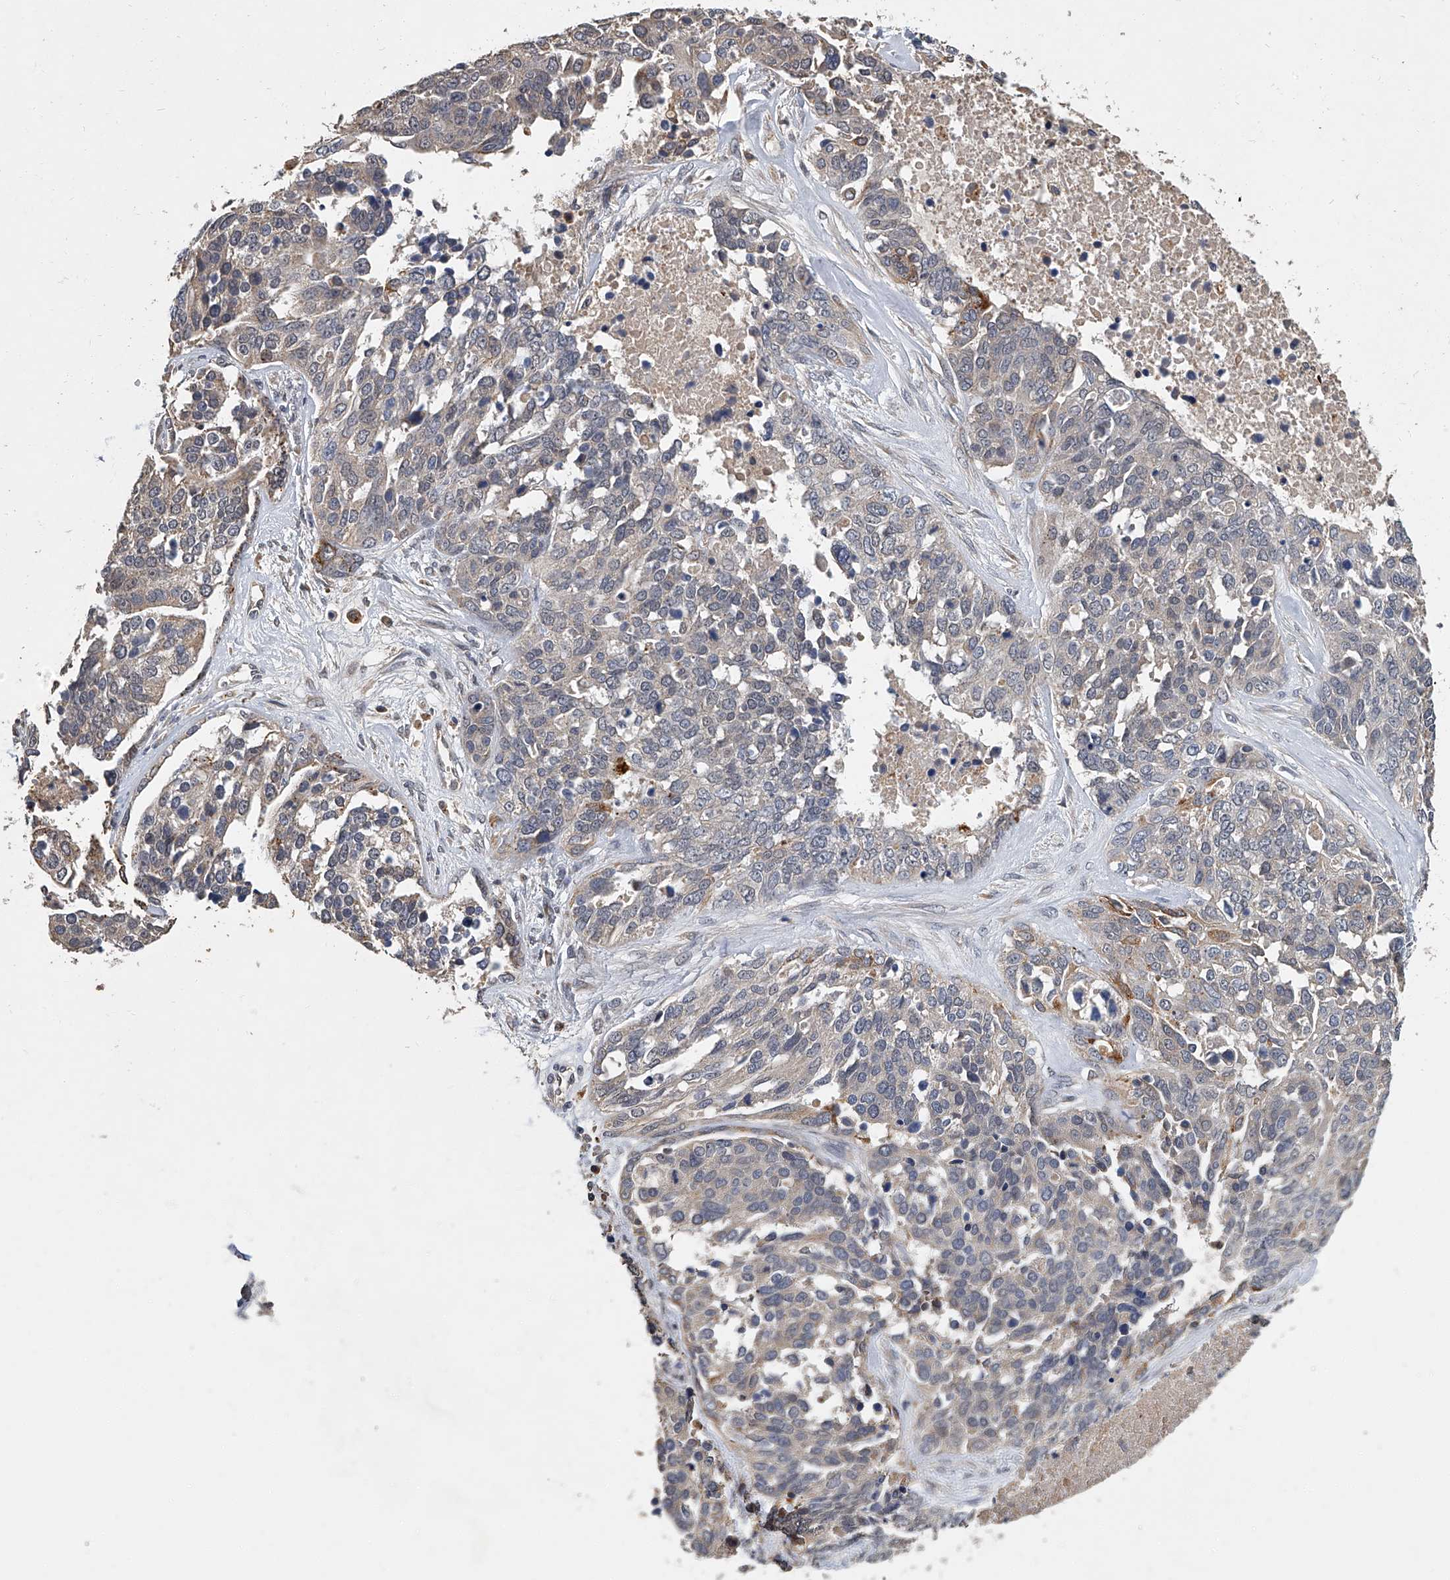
{"staining": {"intensity": "weak", "quantity": ">75%", "location": "cytoplasmic/membranous"}, "tissue": "ovarian cancer", "cell_type": "Tumor cells", "image_type": "cancer", "snomed": [{"axis": "morphology", "description": "Cystadenocarcinoma, serous, NOS"}, {"axis": "topography", "description": "Ovary"}], "caption": "Immunohistochemistry (IHC) histopathology image of neoplastic tissue: human ovarian cancer (serous cystadenocarcinoma) stained using immunohistochemistry reveals low levels of weak protein expression localized specifically in the cytoplasmic/membranous of tumor cells, appearing as a cytoplasmic/membranous brown color.", "gene": "JAG2", "patient": {"sex": "female", "age": 44}}